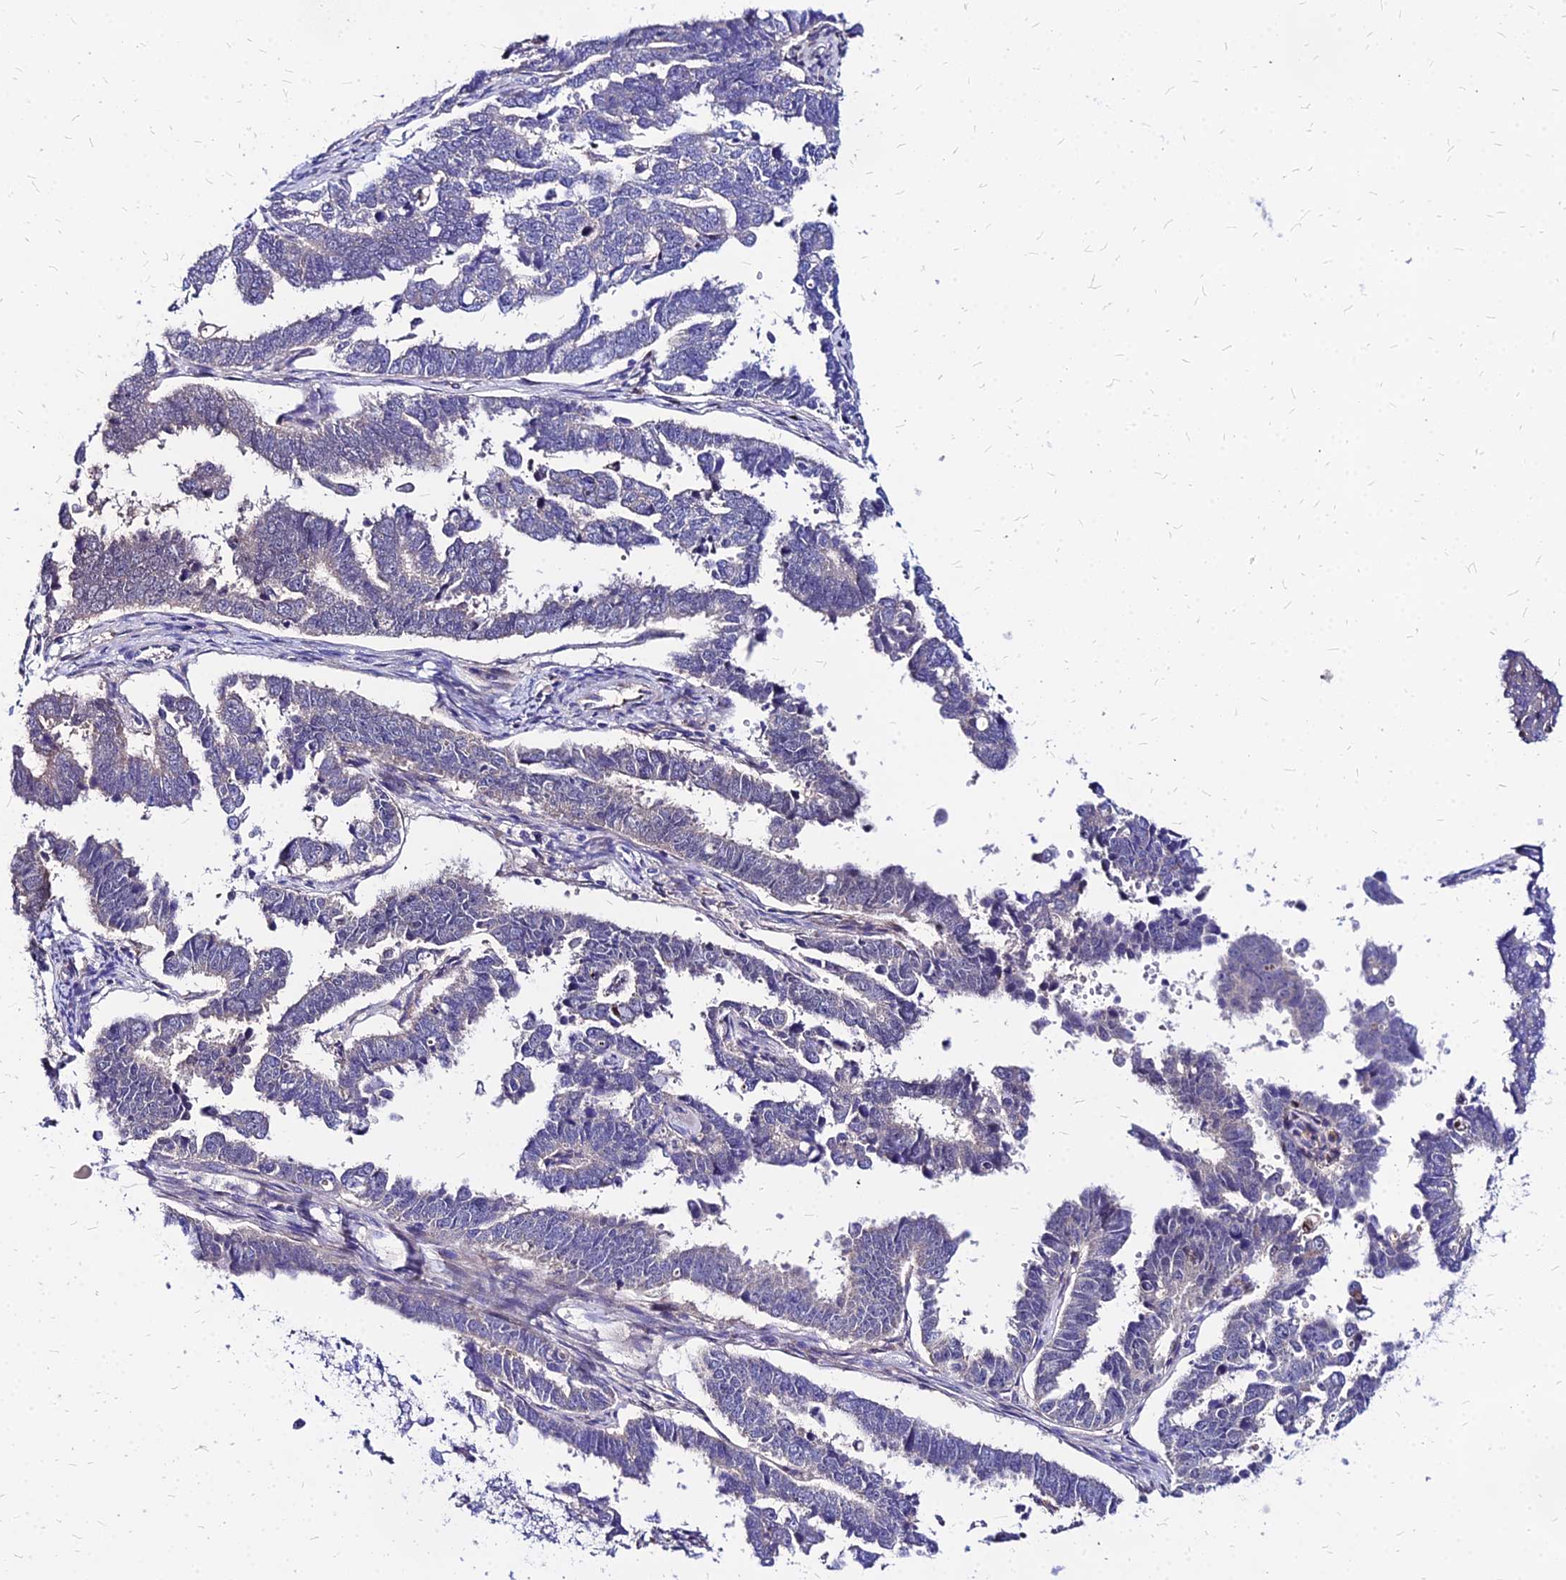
{"staining": {"intensity": "negative", "quantity": "none", "location": "none"}, "tissue": "endometrial cancer", "cell_type": "Tumor cells", "image_type": "cancer", "snomed": [{"axis": "morphology", "description": "Adenocarcinoma, NOS"}, {"axis": "topography", "description": "Endometrium"}], "caption": "Tumor cells are negative for protein expression in human adenocarcinoma (endometrial).", "gene": "ACSM6", "patient": {"sex": "female", "age": 75}}